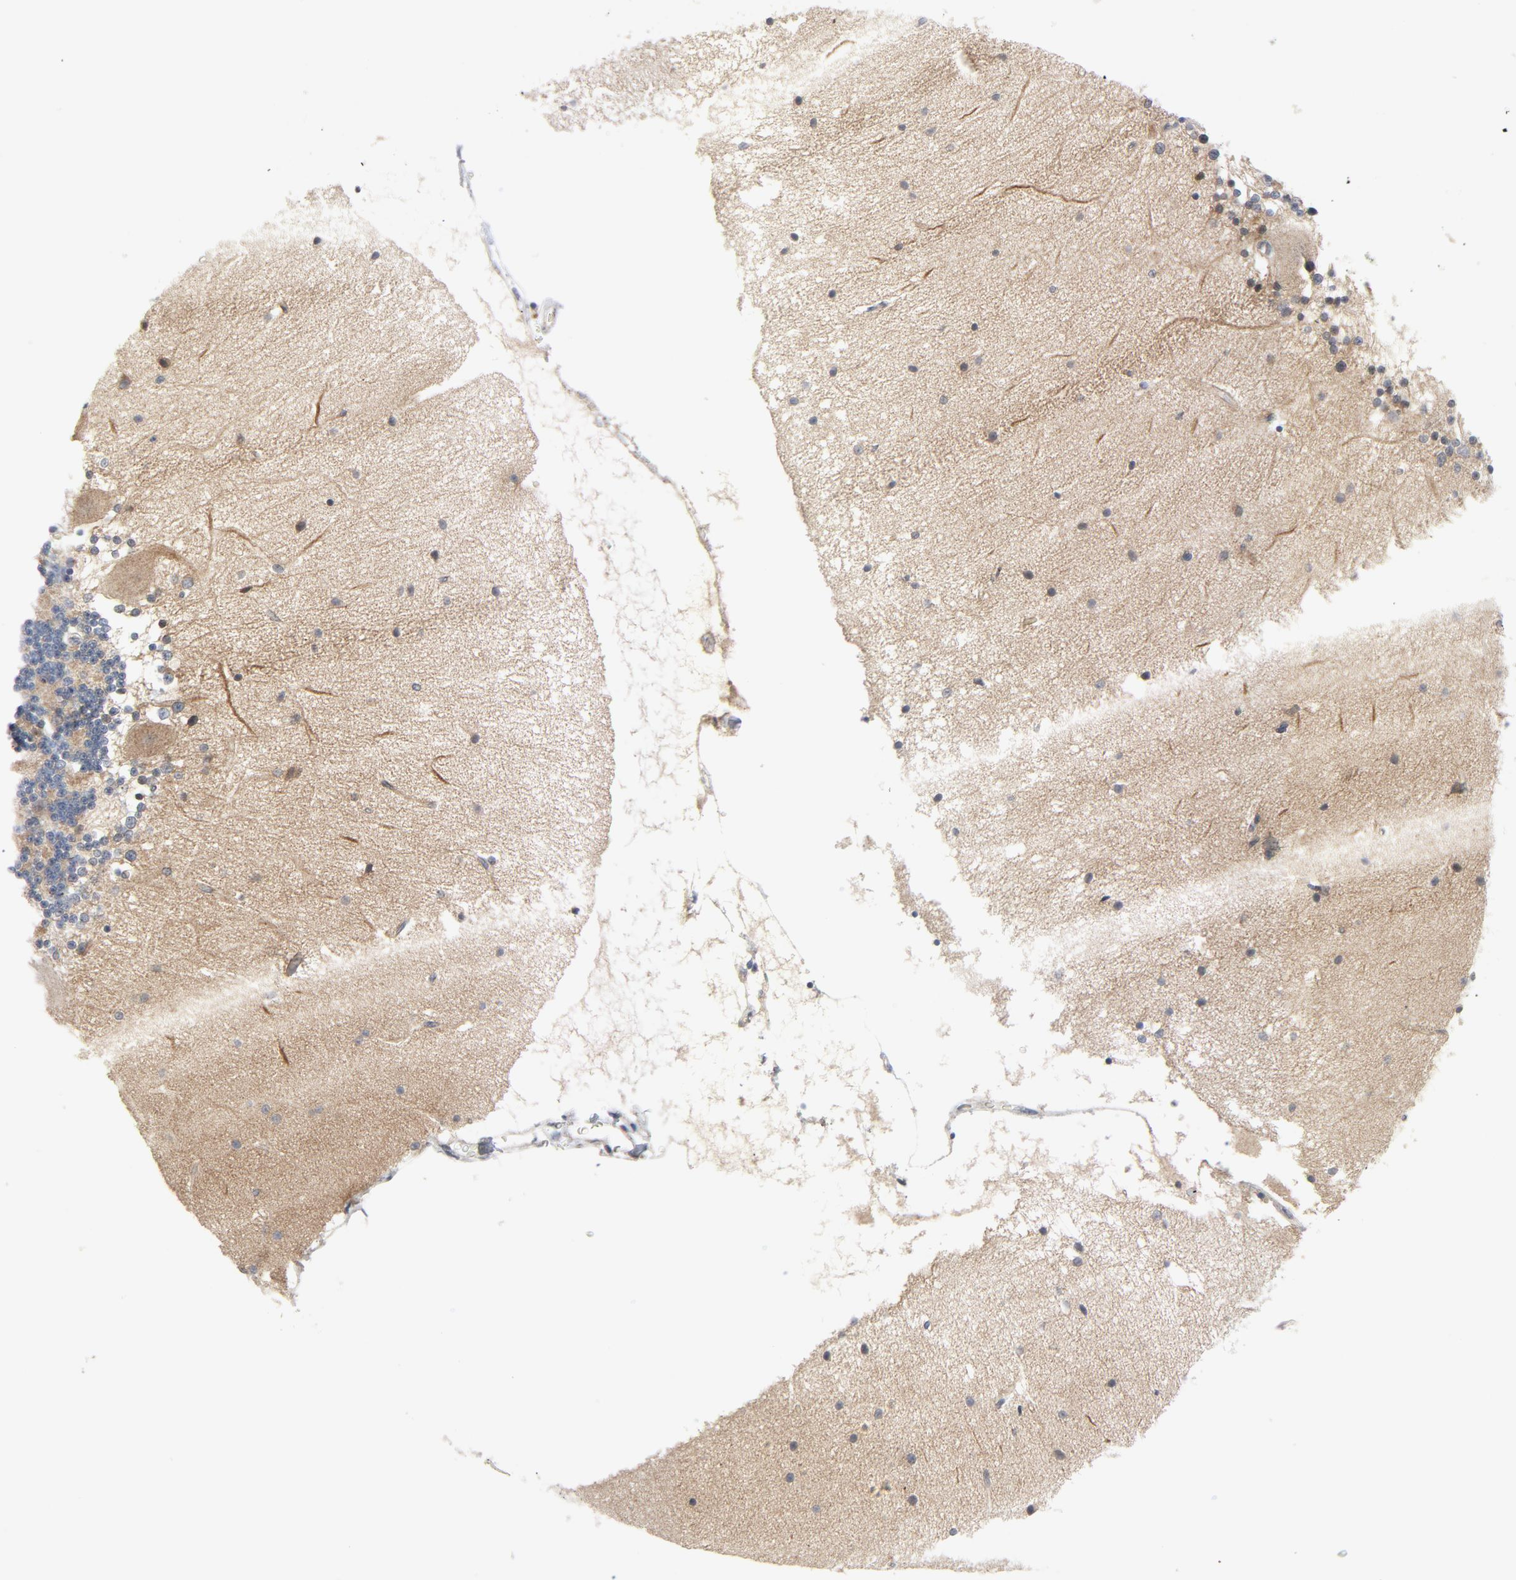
{"staining": {"intensity": "negative", "quantity": "none", "location": "none"}, "tissue": "cerebellum", "cell_type": "Cells in granular layer", "image_type": "normal", "snomed": [{"axis": "morphology", "description": "Normal tissue, NOS"}, {"axis": "topography", "description": "Cerebellum"}], "caption": "This is an immunohistochemistry (IHC) photomicrograph of normal human cerebellum. There is no positivity in cells in granular layer.", "gene": "TSG101", "patient": {"sex": "female", "age": 54}}